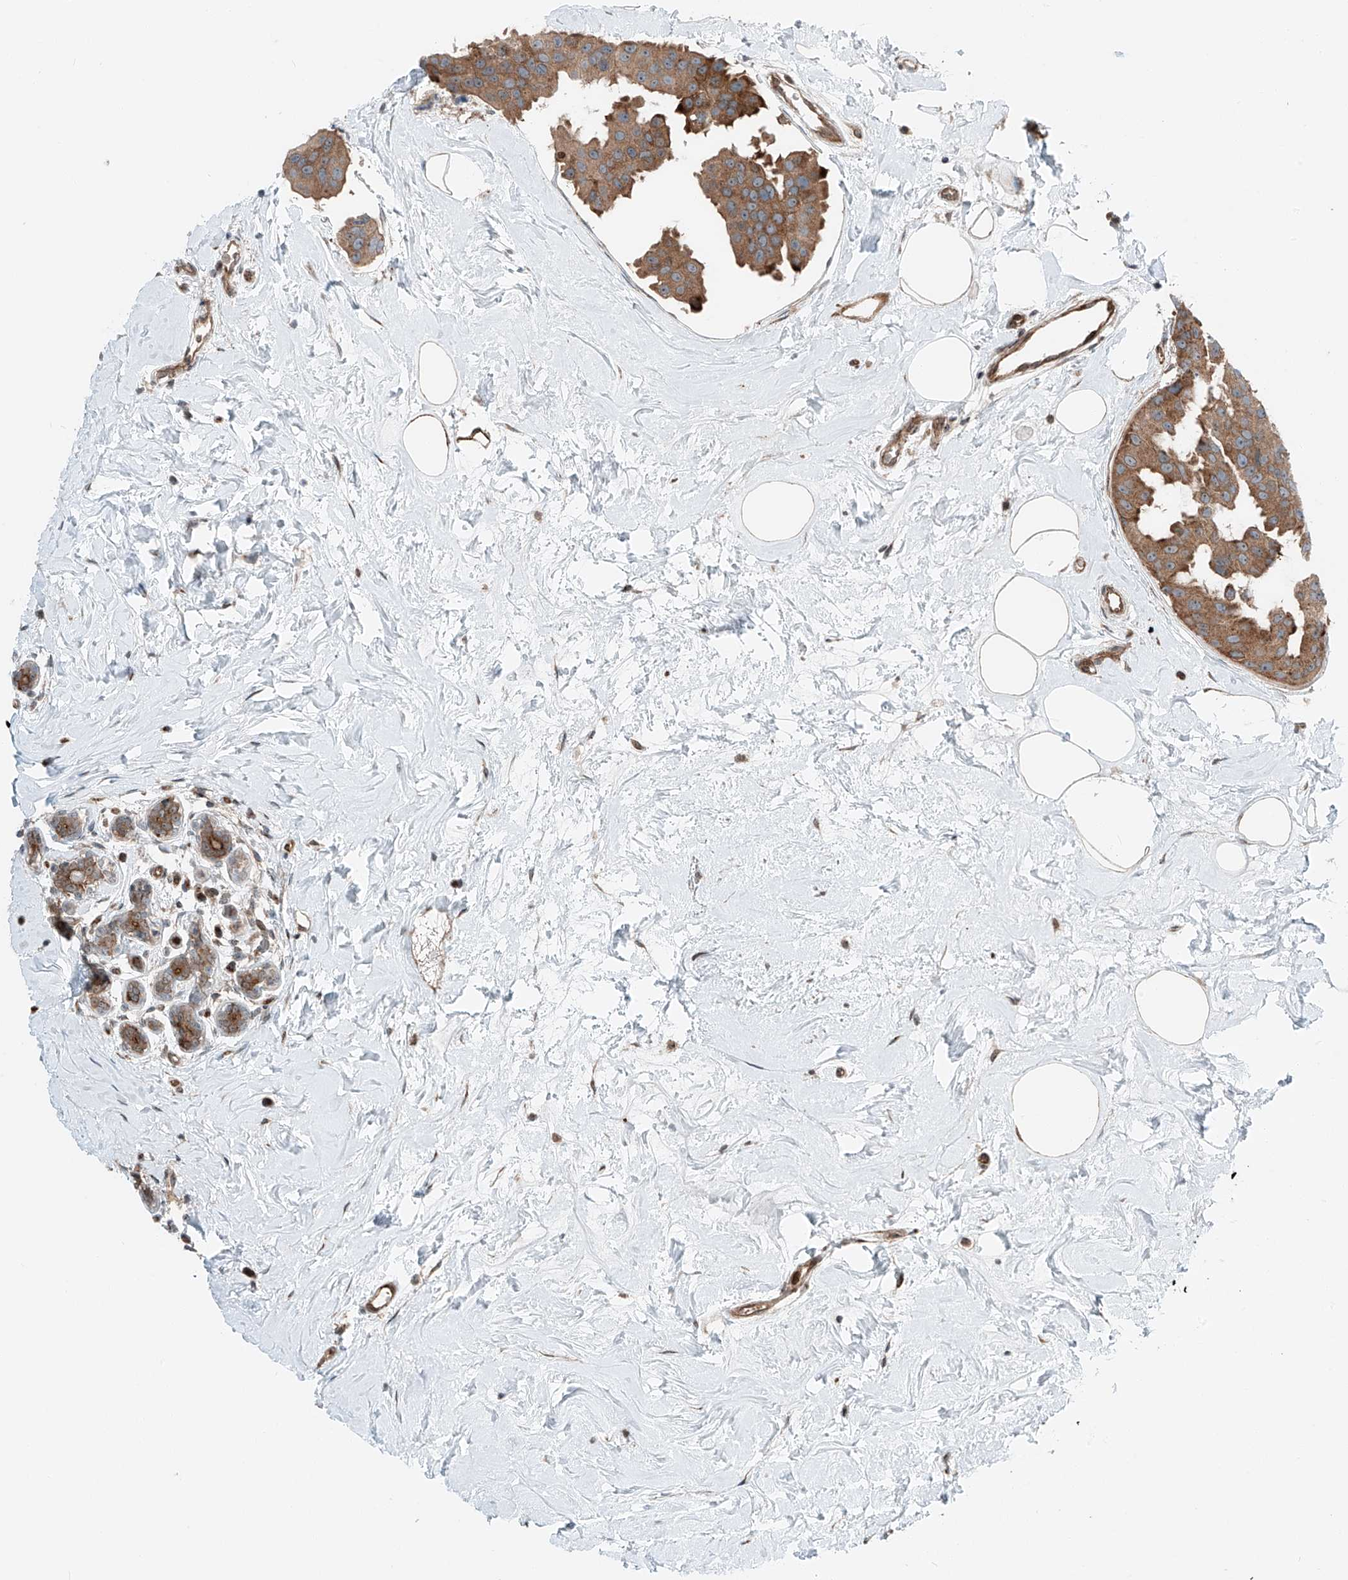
{"staining": {"intensity": "moderate", "quantity": ">75%", "location": "cytoplasmic/membranous"}, "tissue": "breast cancer", "cell_type": "Tumor cells", "image_type": "cancer", "snomed": [{"axis": "morphology", "description": "Normal tissue, NOS"}, {"axis": "morphology", "description": "Duct carcinoma"}, {"axis": "topography", "description": "Breast"}], "caption": "A medium amount of moderate cytoplasmic/membranous positivity is appreciated in approximately >75% of tumor cells in breast cancer tissue. Ihc stains the protein of interest in brown and the nuclei are stained blue.", "gene": "USP48", "patient": {"sex": "female", "age": 39}}